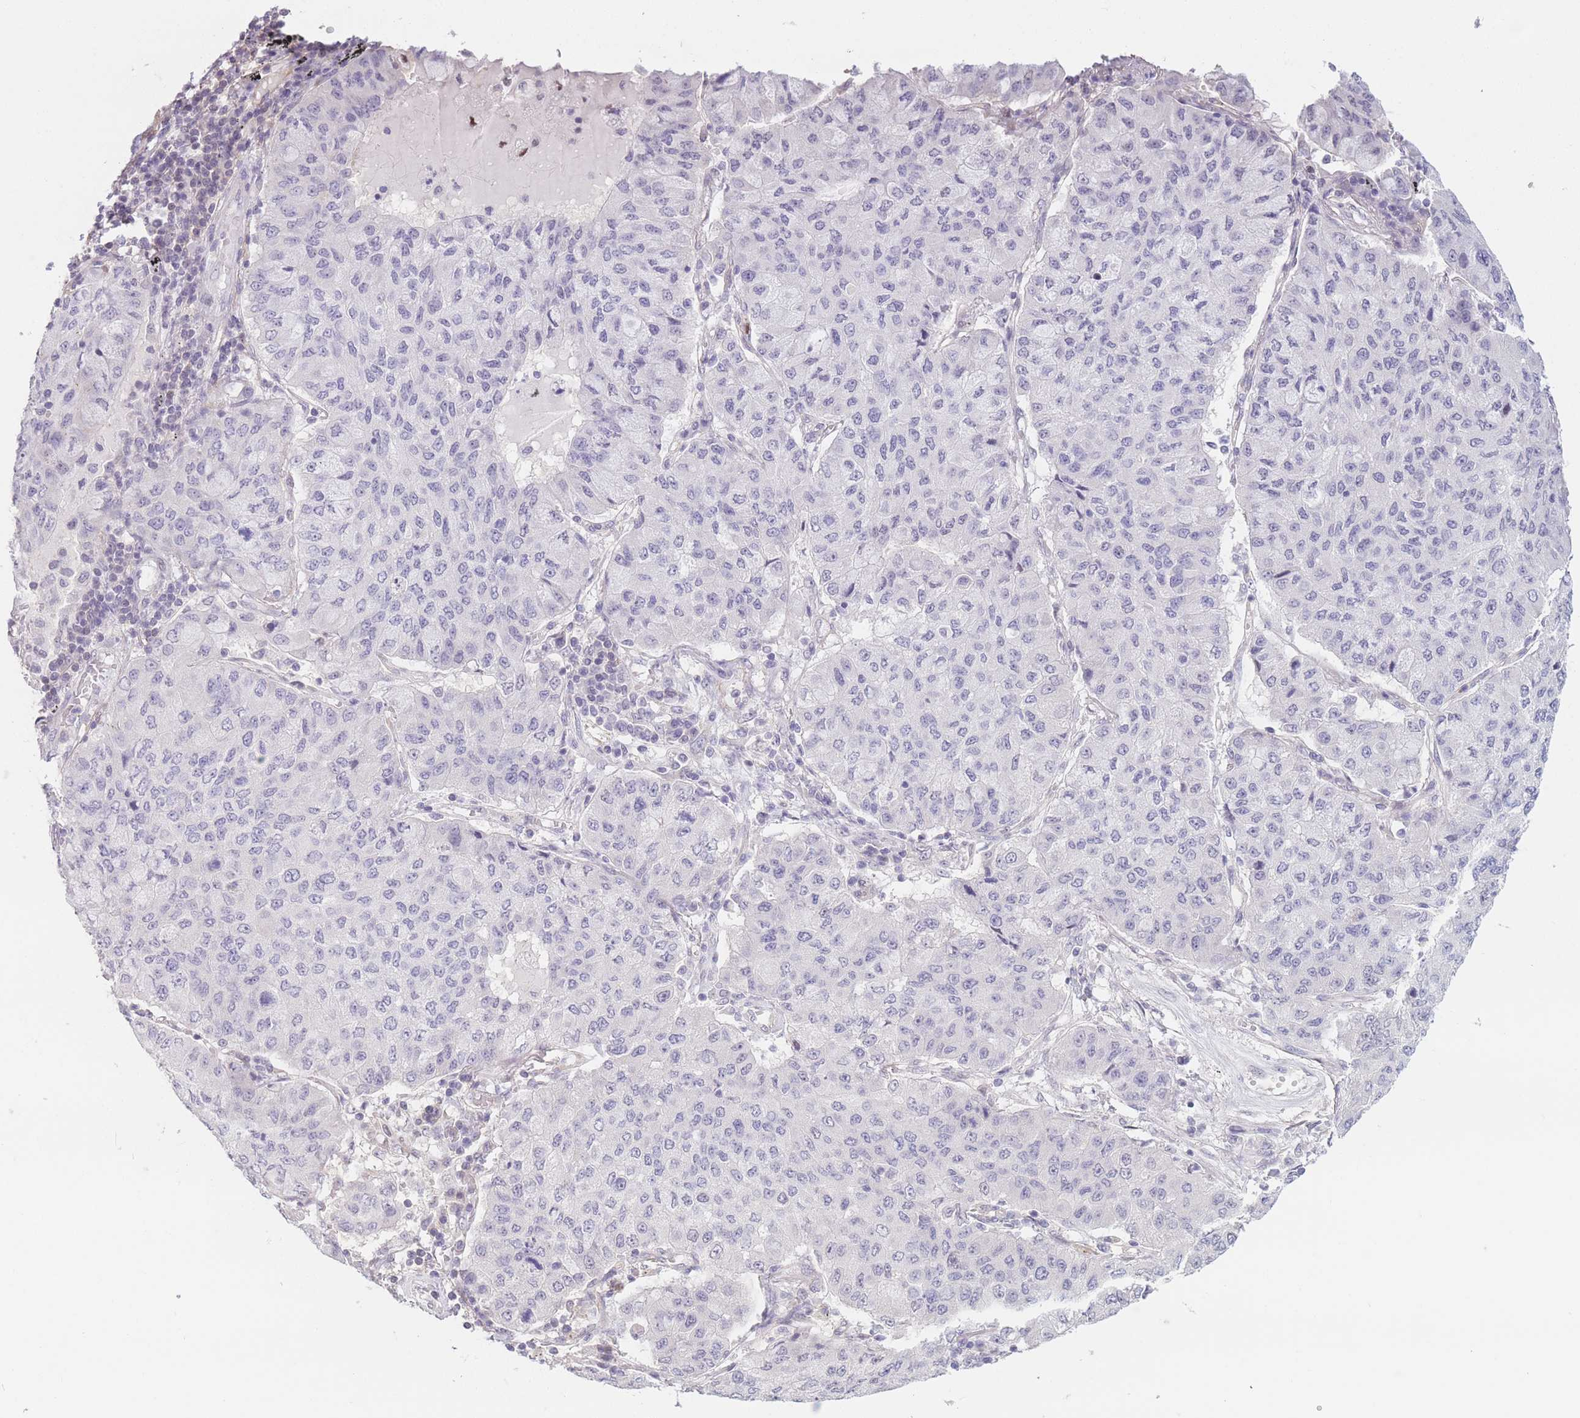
{"staining": {"intensity": "negative", "quantity": "none", "location": "none"}, "tissue": "lung cancer", "cell_type": "Tumor cells", "image_type": "cancer", "snomed": [{"axis": "morphology", "description": "Squamous cell carcinoma, NOS"}, {"axis": "topography", "description": "Lung"}], "caption": "Tumor cells are negative for brown protein staining in lung cancer (squamous cell carcinoma).", "gene": "ZNF439", "patient": {"sex": "male", "age": 74}}